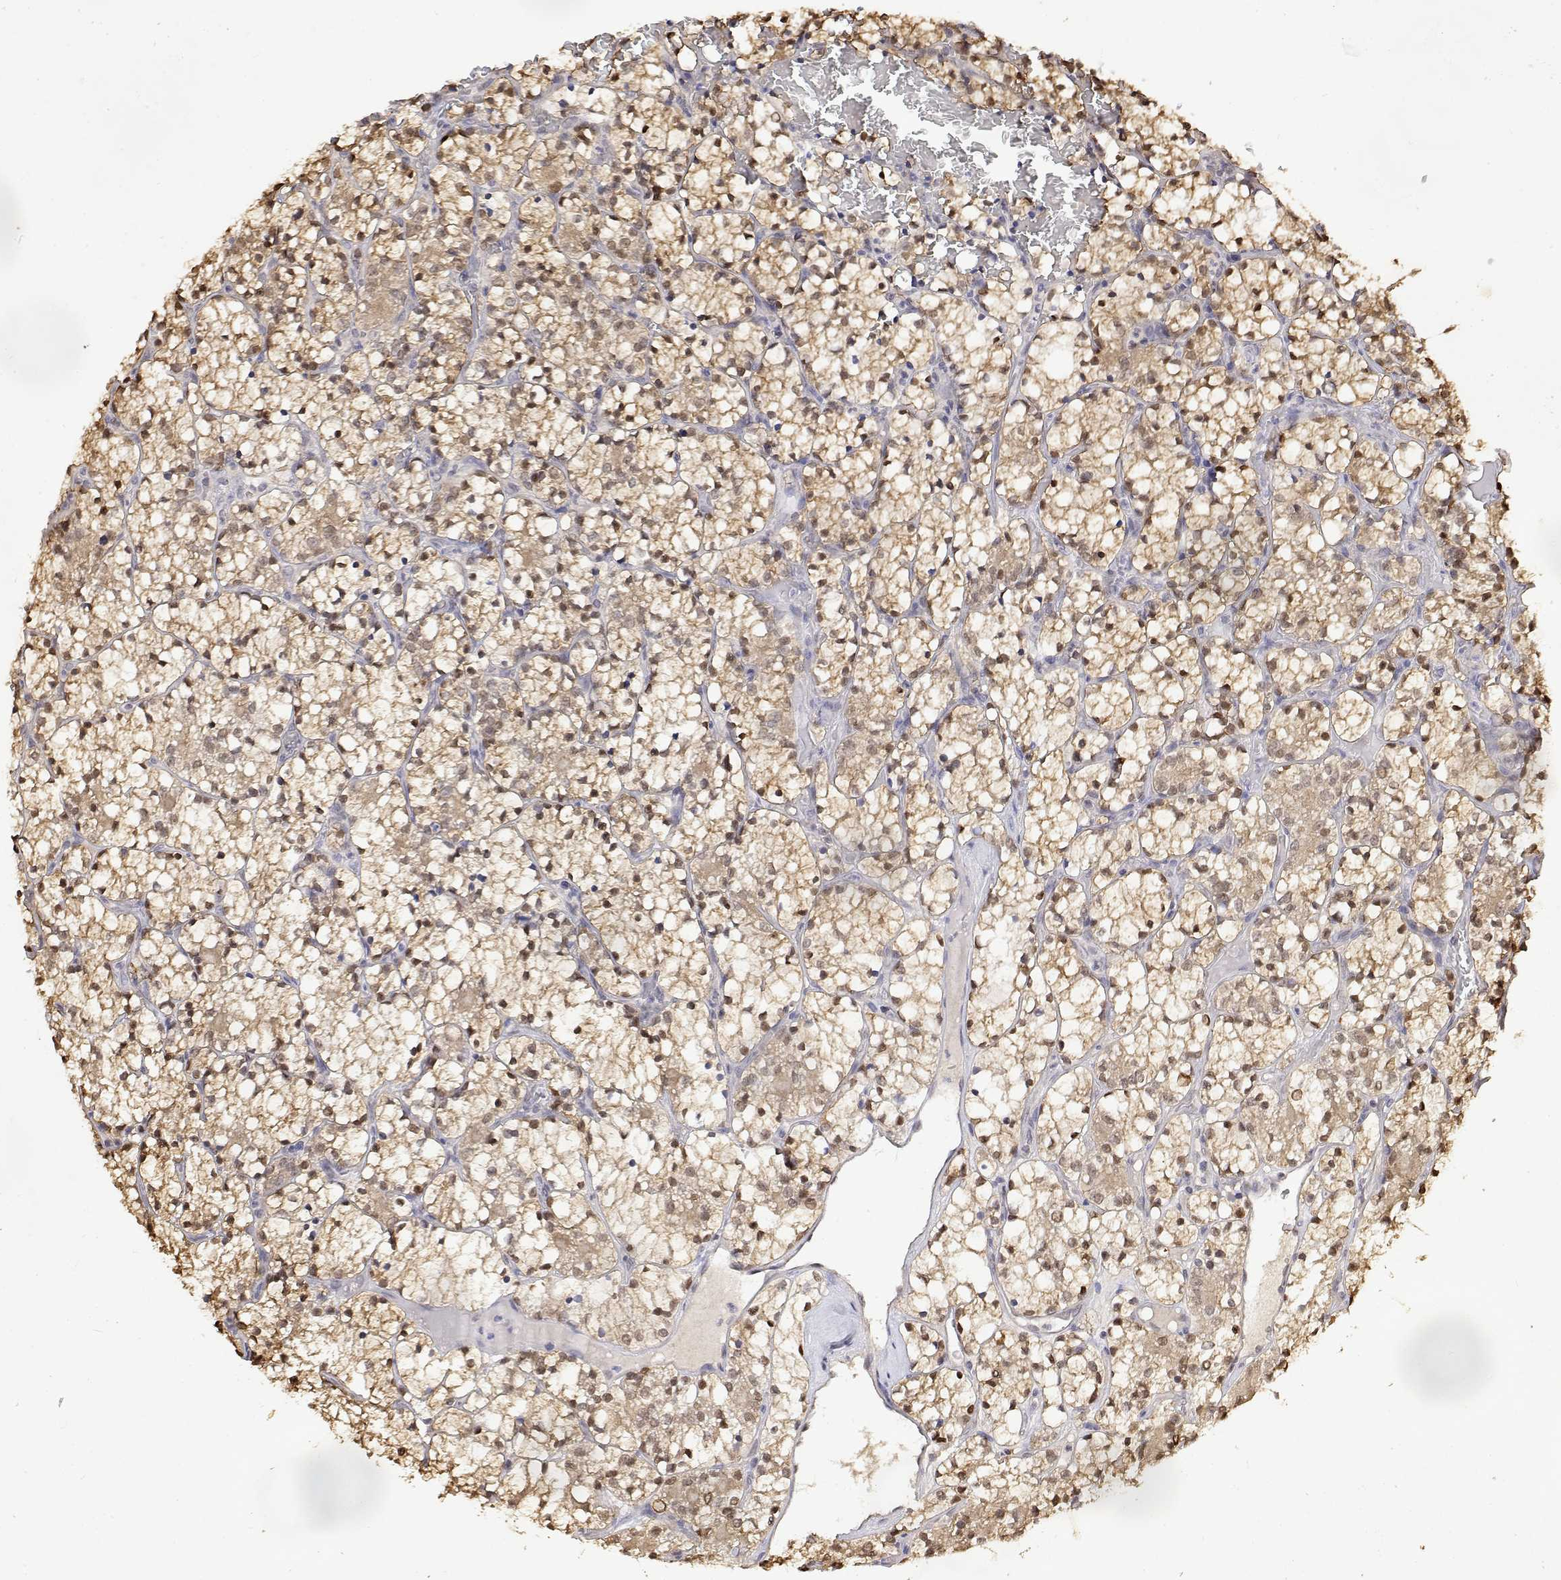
{"staining": {"intensity": "moderate", "quantity": "25%-75%", "location": "cytoplasmic/membranous,nuclear"}, "tissue": "renal cancer", "cell_type": "Tumor cells", "image_type": "cancer", "snomed": [{"axis": "morphology", "description": "Adenocarcinoma, NOS"}, {"axis": "topography", "description": "Kidney"}], "caption": "High-magnification brightfield microscopy of renal cancer stained with DAB (brown) and counterstained with hematoxylin (blue). tumor cells exhibit moderate cytoplasmic/membranous and nuclear expression is appreciated in about25%-75% of cells.", "gene": "TPI1", "patient": {"sex": "female", "age": 69}}